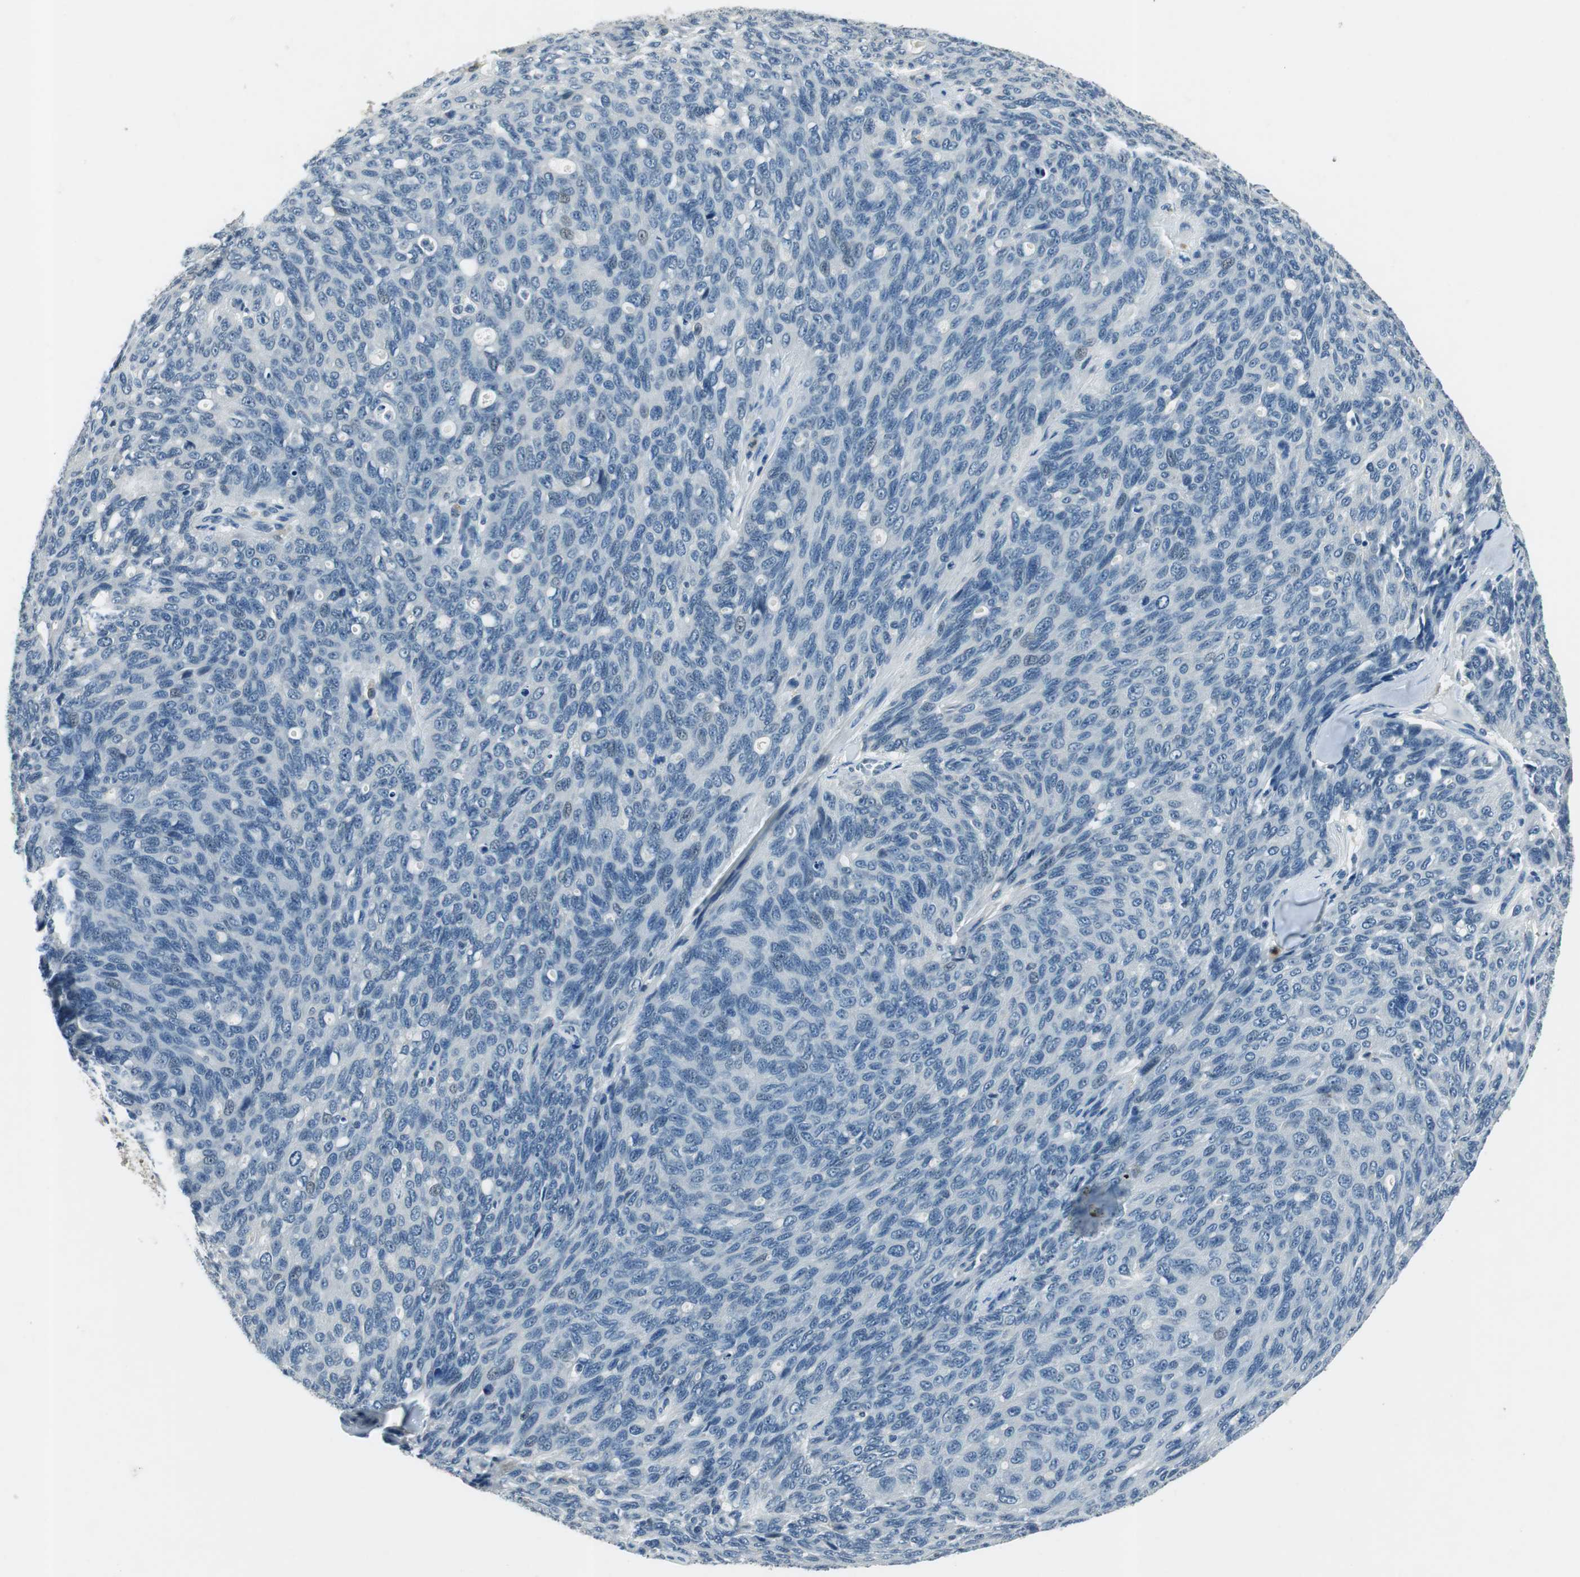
{"staining": {"intensity": "negative", "quantity": "none", "location": "none"}, "tissue": "ovarian cancer", "cell_type": "Tumor cells", "image_type": "cancer", "snomed": [{"axis": "morphology", "description": "Carcinoma, endometroid"}, {"axis": "topography", "description": "Ovary"}], "caption": "An immunohistochemistry photomicrograph of ovarian endometroid carcinoma is shown. There is no staining in tumor cells of ovarian endometroid carcinoma.", "gene": "ME1", "patient": {"sex": "female", "age": 60}}